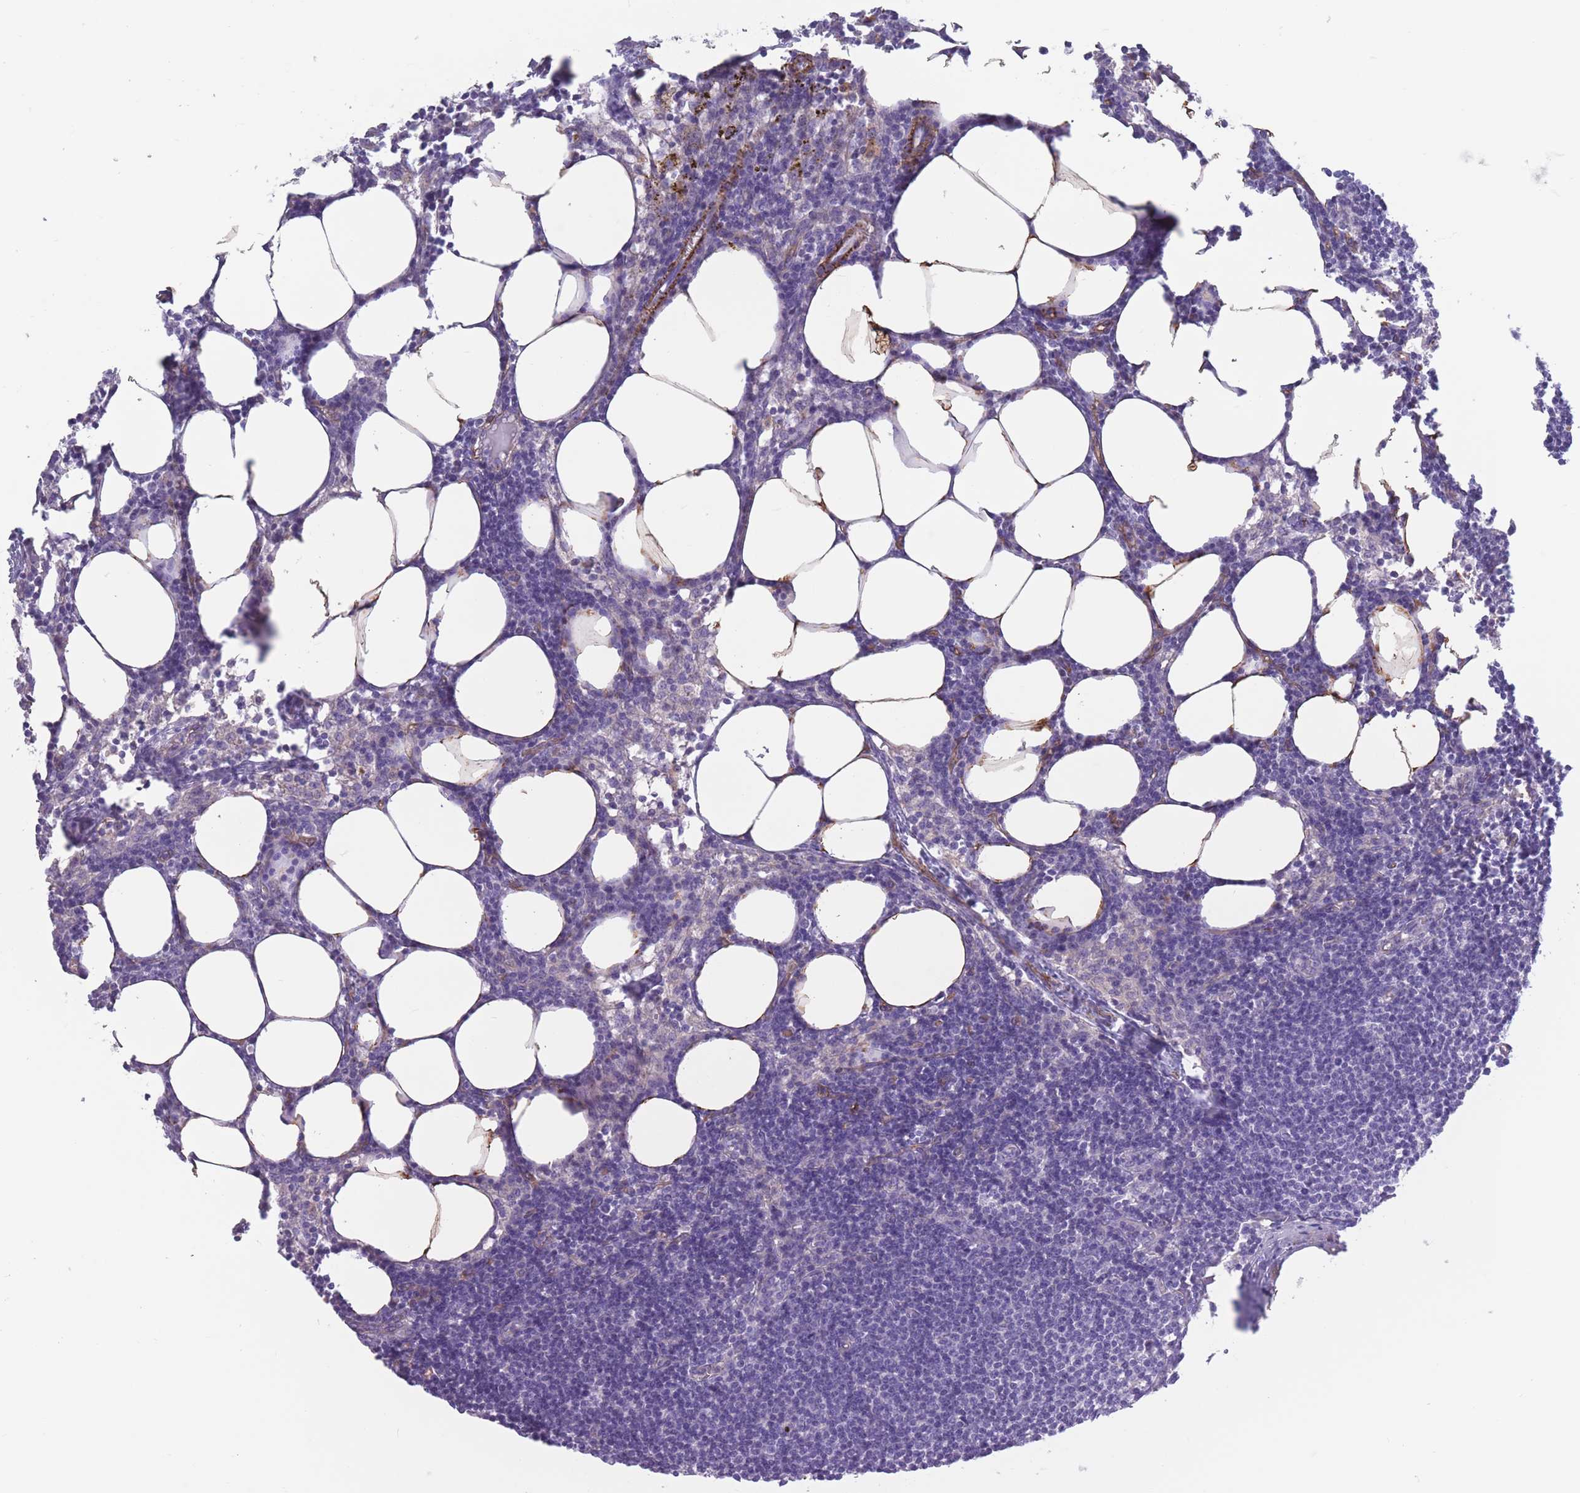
{"staining": {"intensity": "negative", "quantity": "none", "location": "none"}, "tissue": "lymph node", "cell_type": "Germinal center cells", "image_type": "normal", "snomed": [{"axis": "morphology", "description": "Normal tissue, NOS"}, {"axis": "topography", "description": "Lymph node"}], "caption": "An image of lymph node stained for a protein reveals no brown staining in germinal center cells. Nuclei are stained in blue.", "gene": "DPYD", "patient": {"sex": "female", "age": 30}}